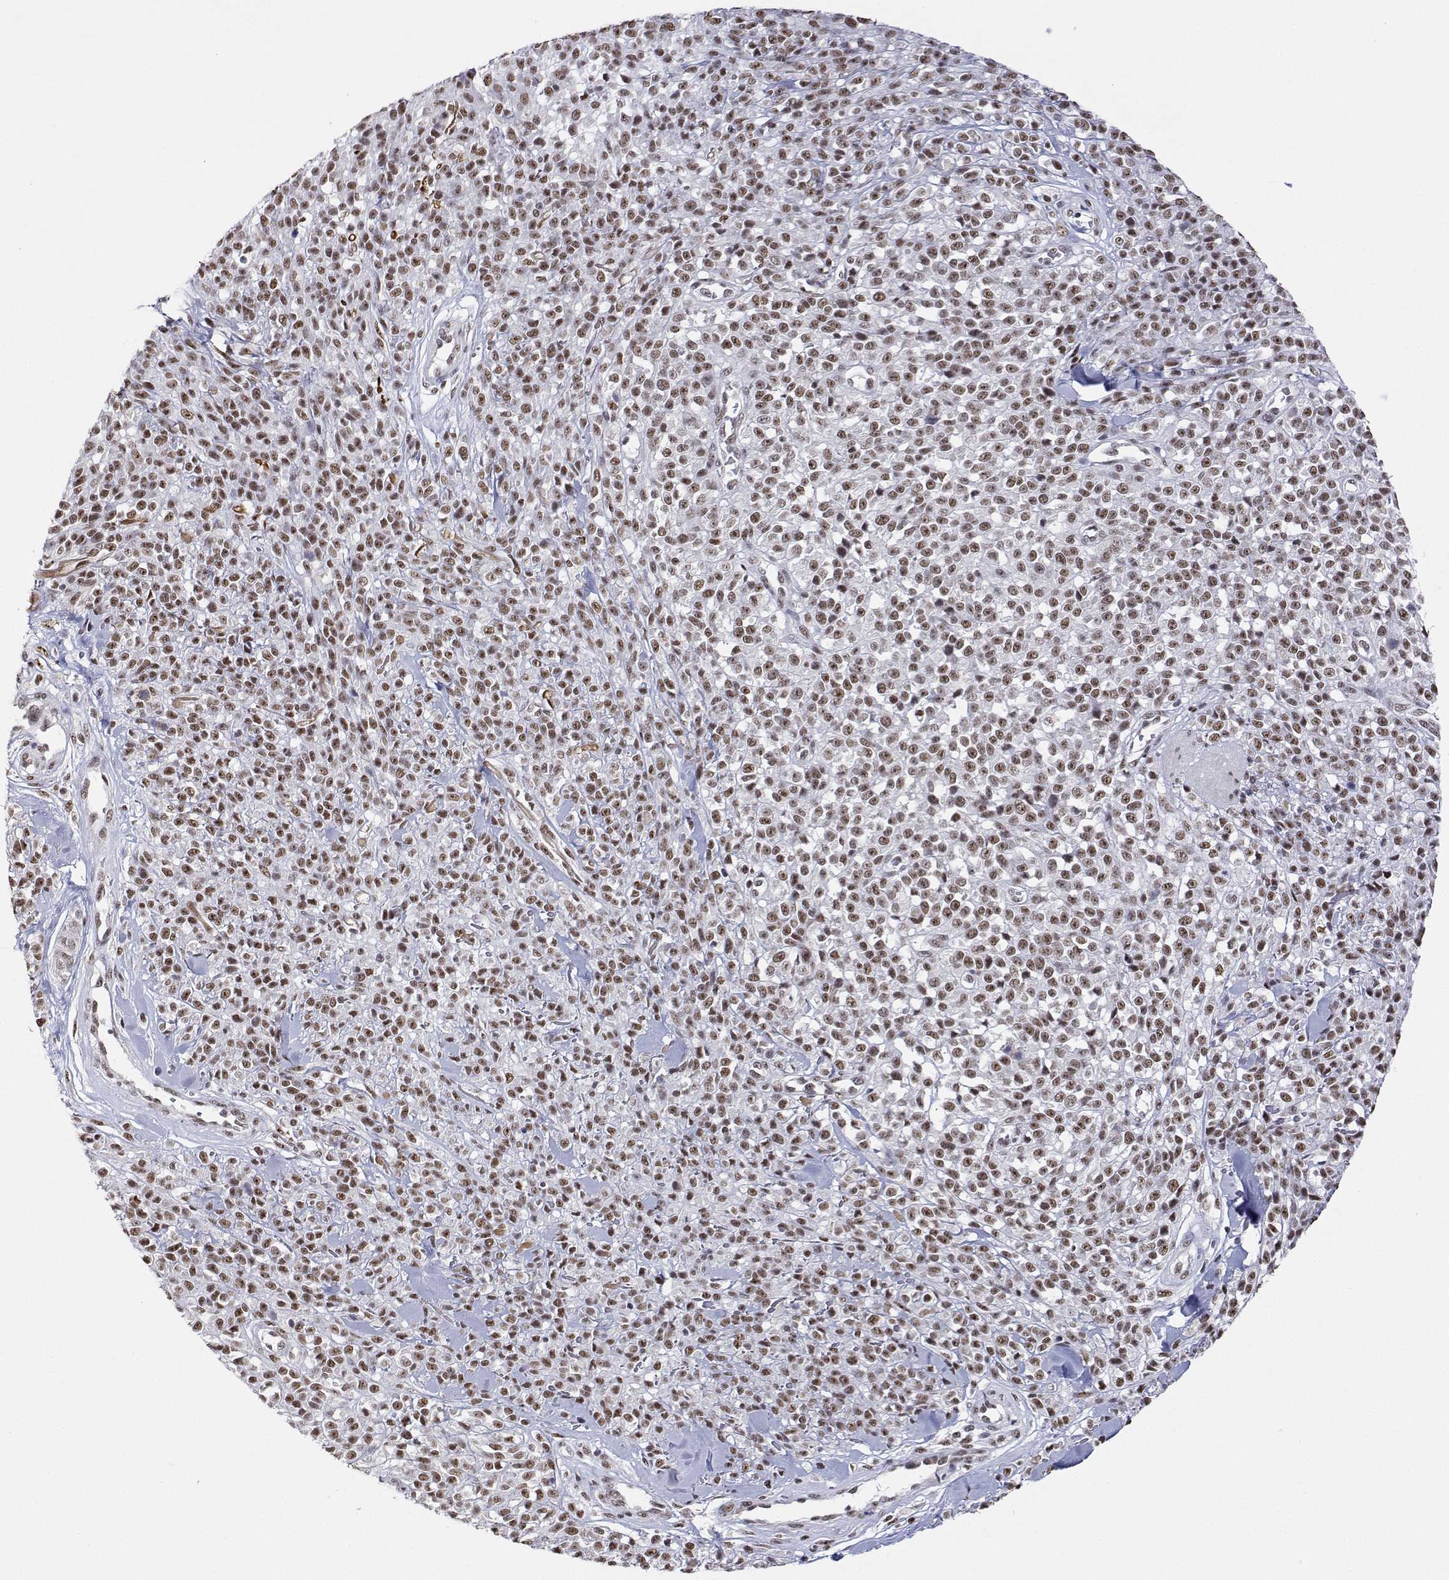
{"staining": {"intensity": "moderate", "quantity": ">75%", "location": "nuclear"}, "tissue": "melanoma", "cell_type": "Tumor cells", "image_type": "cancer", "snomed": [{"axis": "morphology", "description": "Malignant melanoma, NOS"}, {"axis": "topography", "description": "Skin"}, {"axis": "topography", "description": "Skin of trunk"}], "caption": "Immunohistochemical staining of melanoma displays medium levels of moderate nuclear protein staining in approximately >75% of tumor cells. The staining was performed using DAB, with brown indicating positive protein expression. Nuclei are stained blue with hematoxylin.", "gene": "ADAR", "patient": {"sex": "male", "age": 74}}